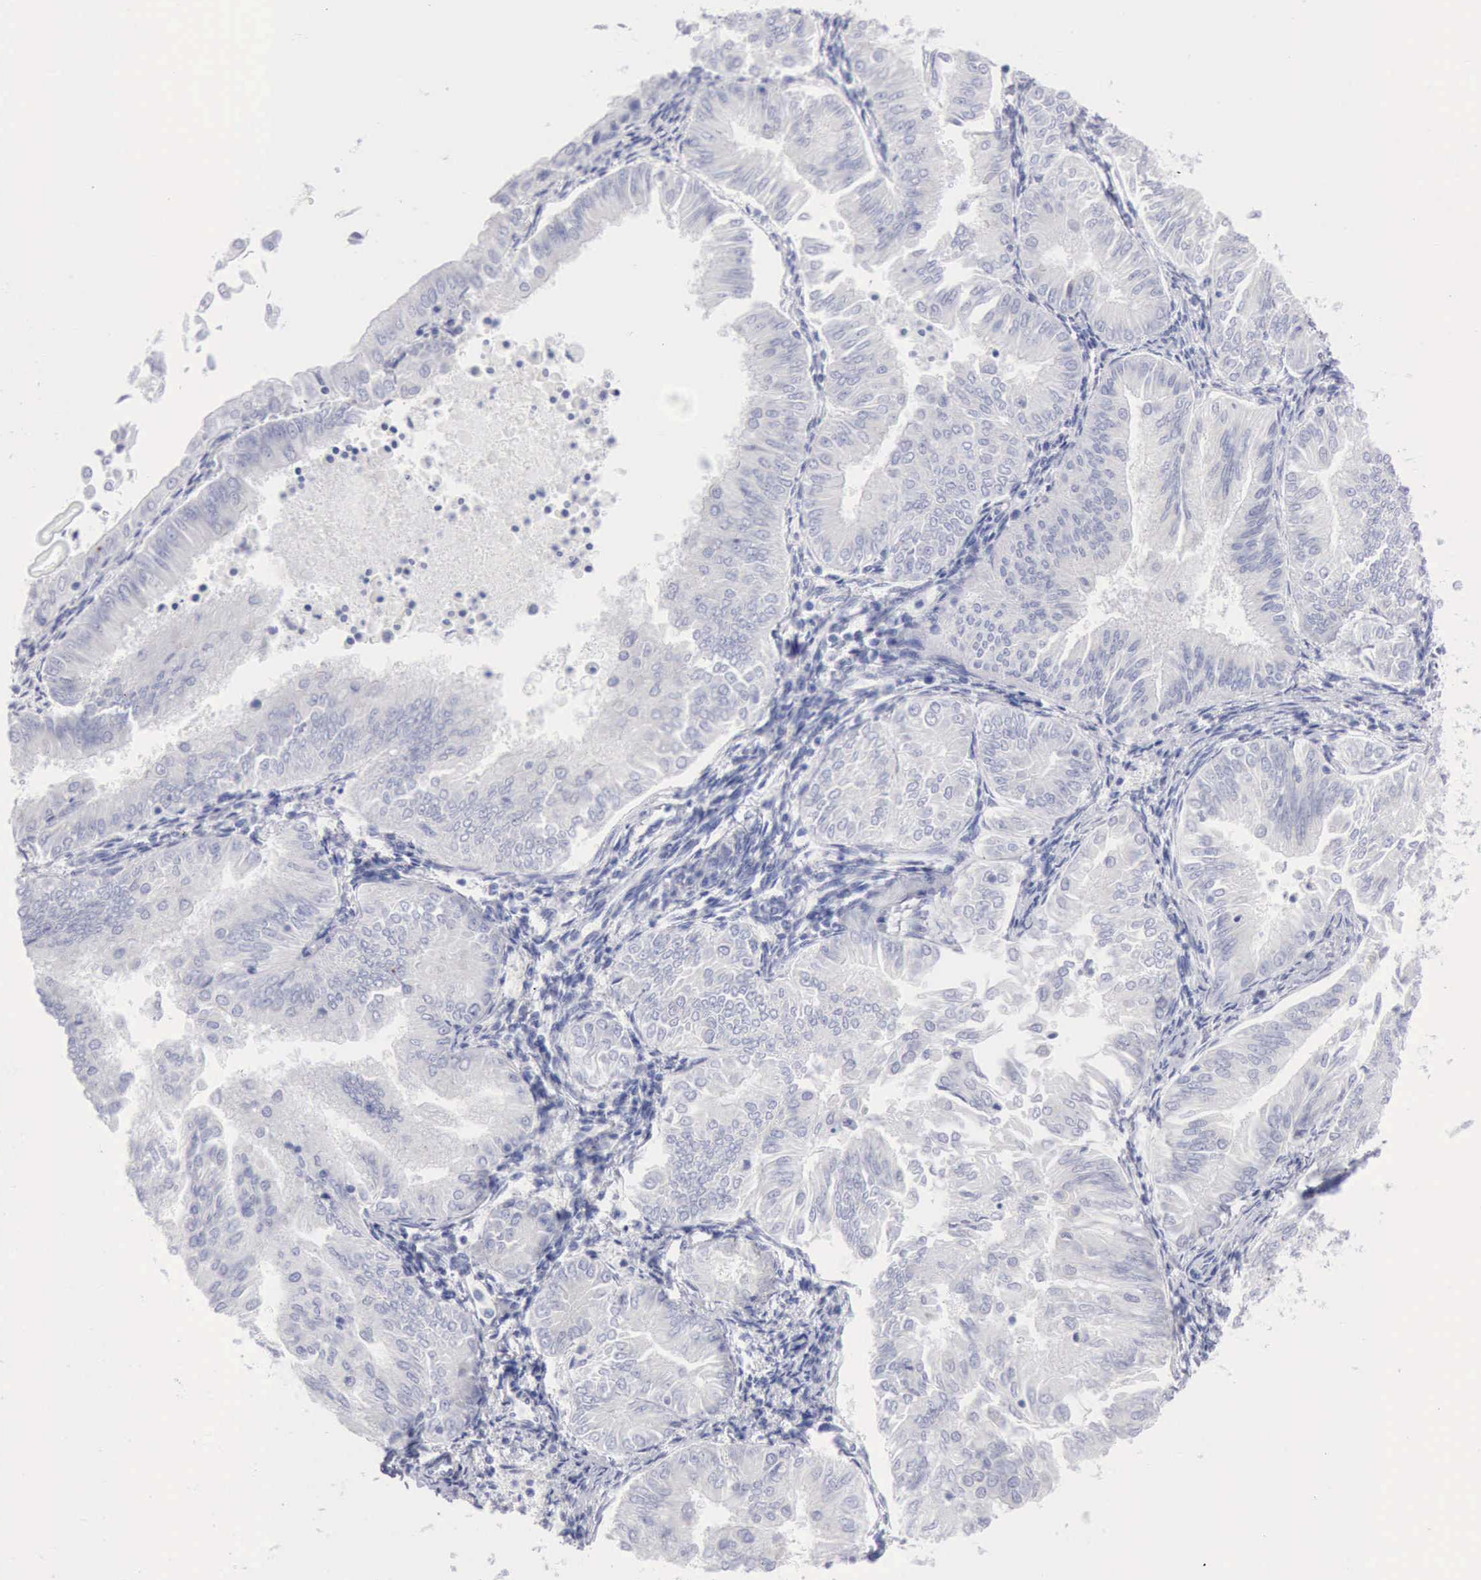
{"staining": {"intensity": "negative", "quantity": "none", "location": "none"}, "tissue": "endometrial cancer", "cell_type": "Tumor cells", "image_type": "cancer", "snomed": [{"axis": "morphology", "description": "Adenocarcinoma, NOS"}, {"axis": "topography", "description": "Endometrium"}], "caption": "DAB (3,3'-diaminobenzidine) immunohistochemical staining of human endometrial cancer displays no significant expression in tumor cells.", "gene": "ANGEL1", "patient": {"sex": "female", "age": 53}}